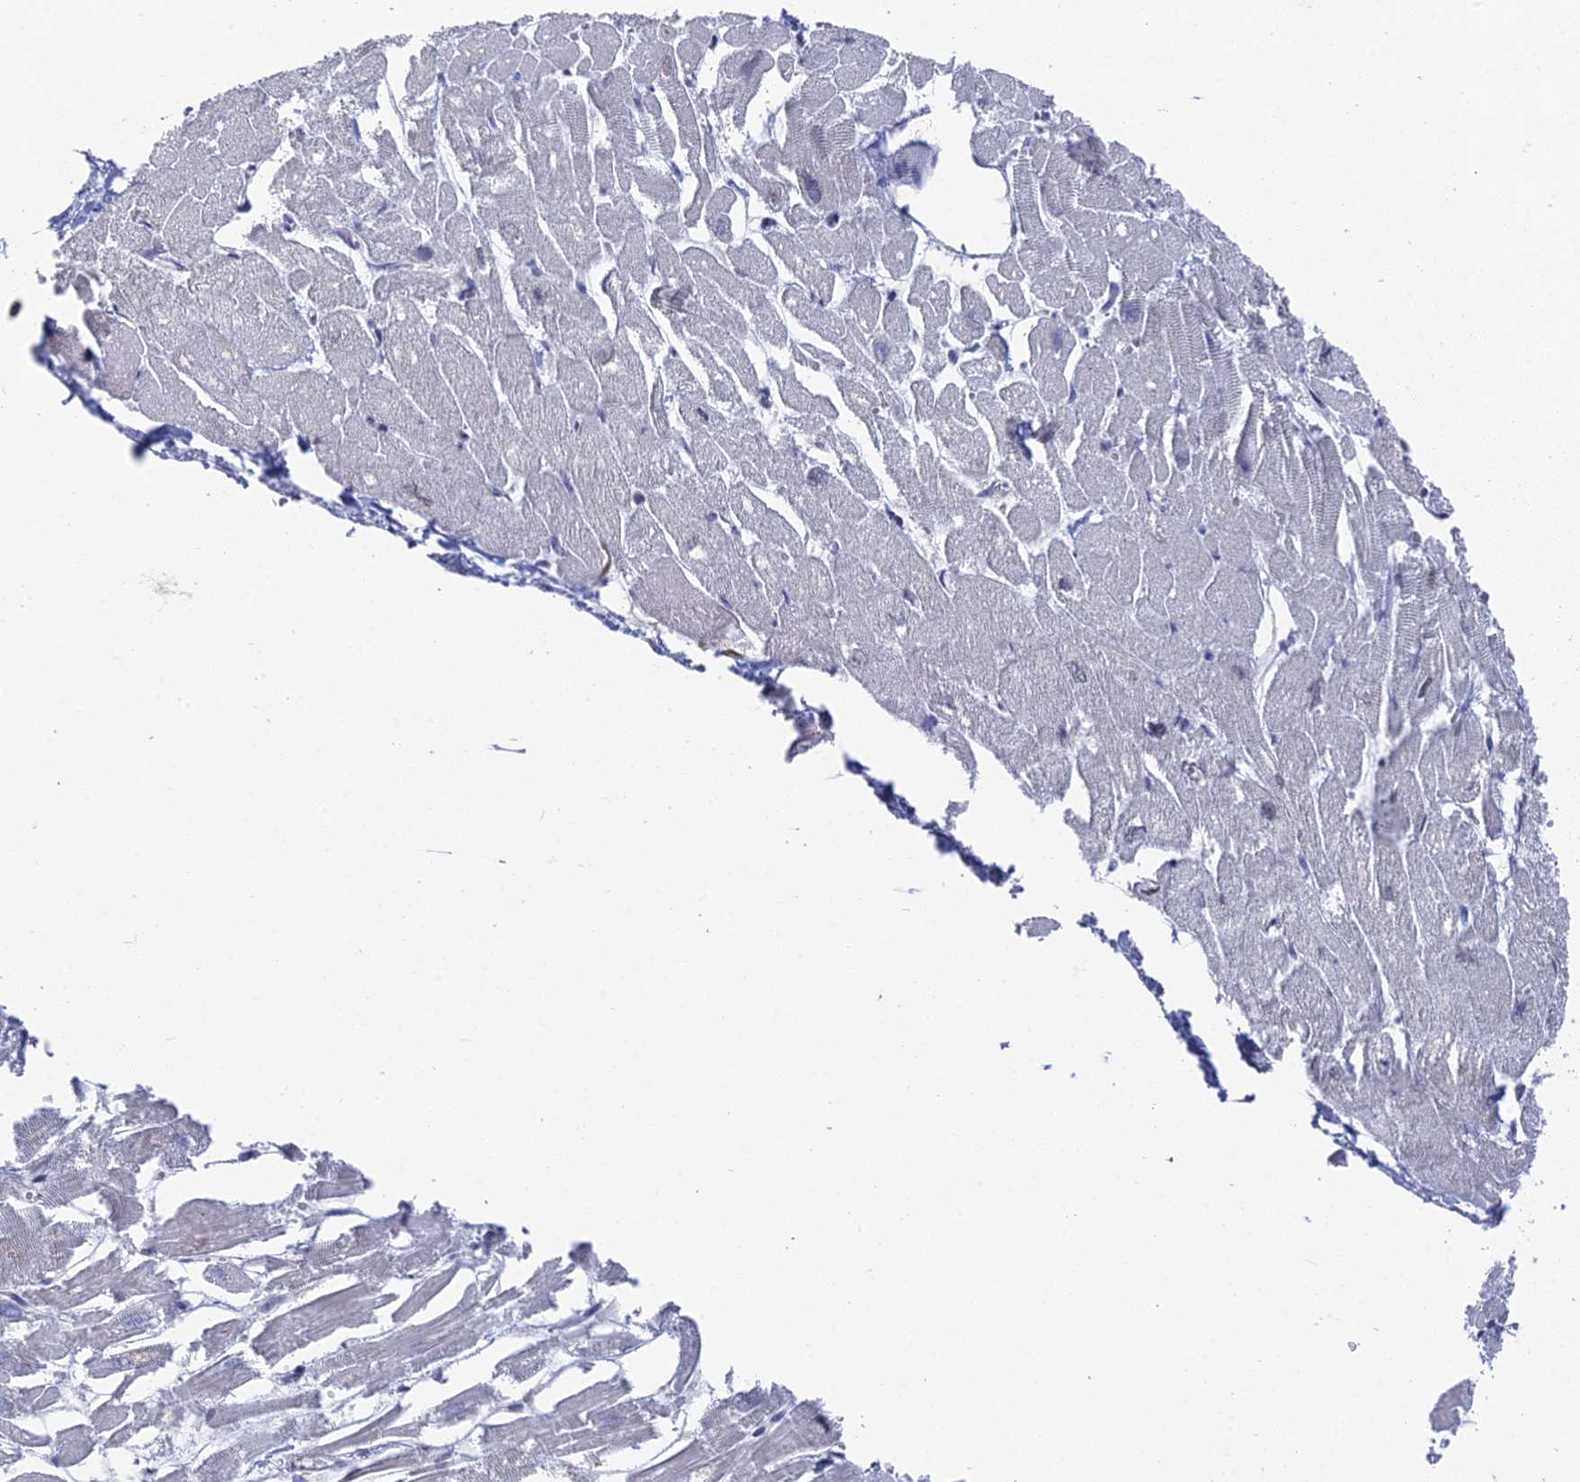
{"staining": {"intensity": "weak", "quantity": "<25%", "location": "cytoplasmic/membranous,nuclear"}, "tissue": "heart muscle", "cell_type": "Cardiomyocytes", "image_type": "normal", "snomed": [{"axis": "morphology", "description": "Normal tissue, NOS"}, {"axis": "topography", "description": "Heart"}], "caption": "Photomicrograph shows no protein staining in cardiomyocytes of benign heart muscle.", "gene": "FHIP2A", "patient": {"sex": "male", "age": 54}}